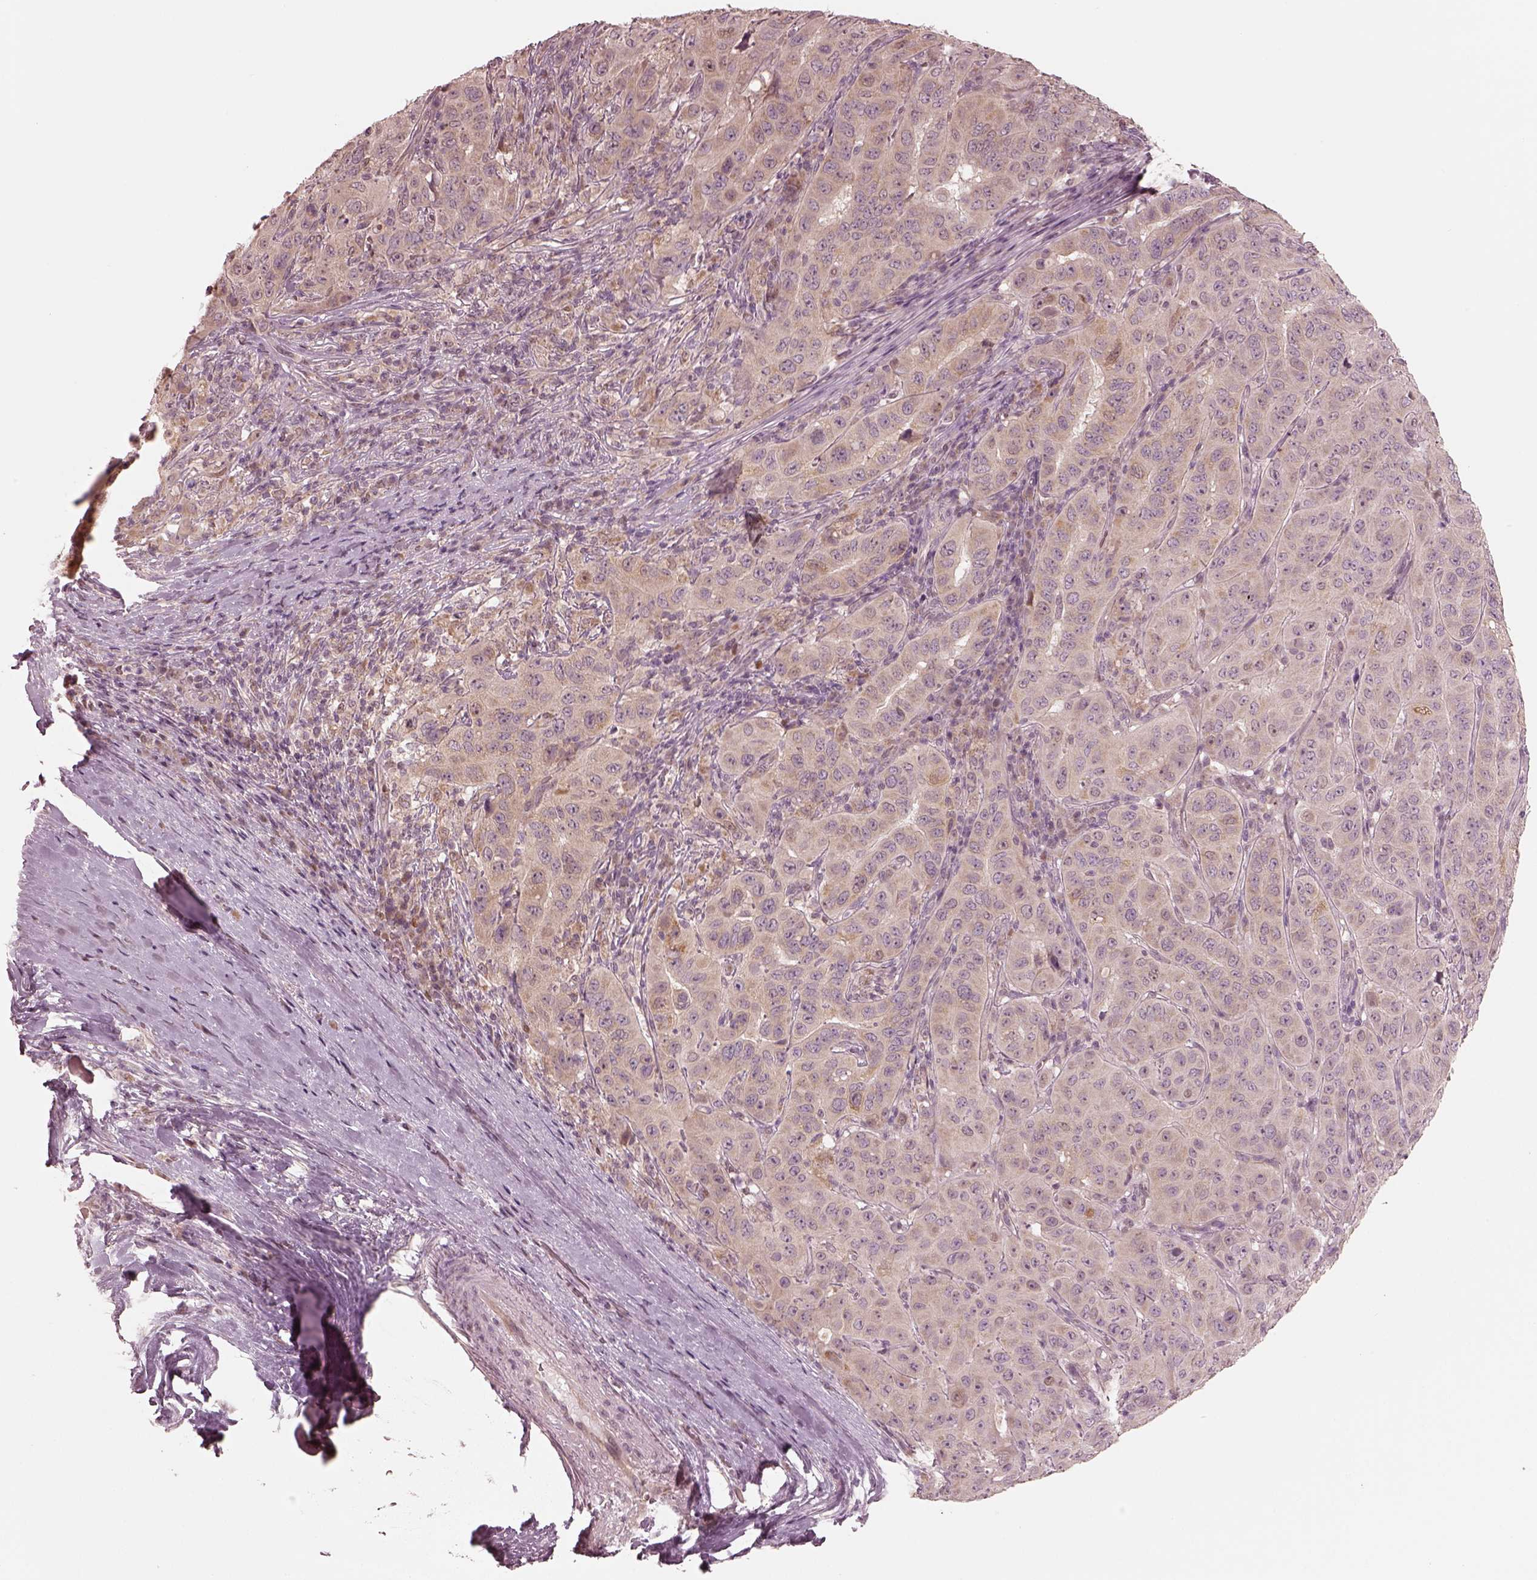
{"staining": {"intensity": "weak", "quantity": "<25%", "location": "cytoplasmic/membranous"}, "tissue": "pancreatic cancer", "cell_type": "Tumor cells", "image_type": "cancer", "snomed": [{"axis": "morphology", "description": "Adenocarcinoma, NOS"}, {"axis": "topography", "description": "Pancreas"}], "caption": "This is a photomicrograph of IHC staining of pancreatic adenocarcinoma, which shows no staining in tumor cells. Brightfield microscopy of IHC stained with DAB (brown) and hematoxylin (blue), captured at high magnification.", "gene": "IQCB1", "patient": {"sex": "male", "age": 63}}